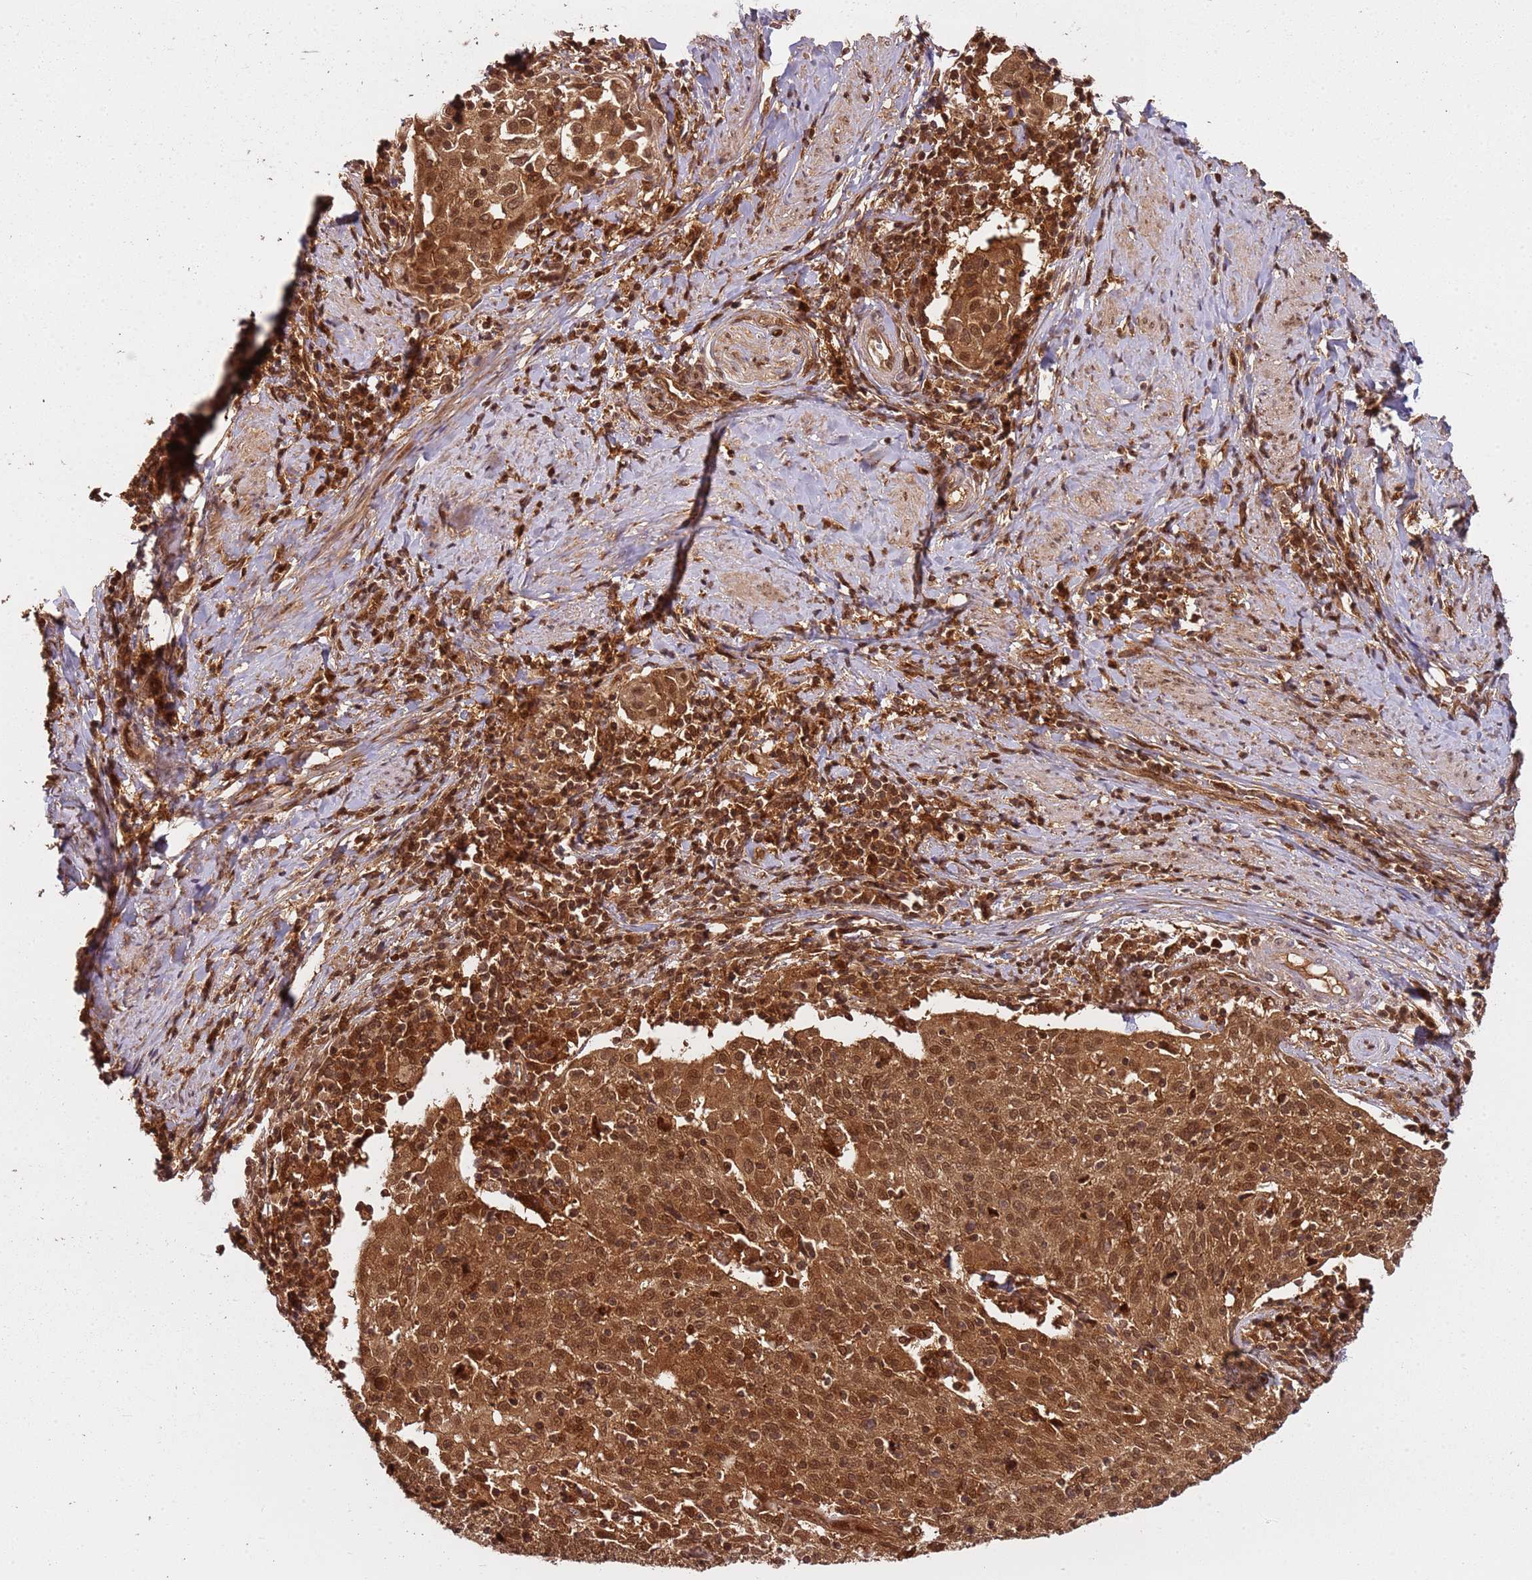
{"staining": {"intensity": "moderate", "quantity": ">75%", "location": "cytoplasmic/membranous,nuclear"}, "tissue": "cervical cancer", "cell_type": "Tumor cells", "image_type": "cancer", "snomed": [{"axis": "morphology", "description": "Squamous cell carcinoma, NOS"}, {"axis": "topography", "description": "Cervix"}], "caption": "Cervical squamous cell carcinoma stained with a brown dye shows moderate cytoplasmic/membranous and nuclear positive staining in approximately >75% of tumor cells.", "gene": "PGLS", "patient": {"sex": "female", "age": 52}}